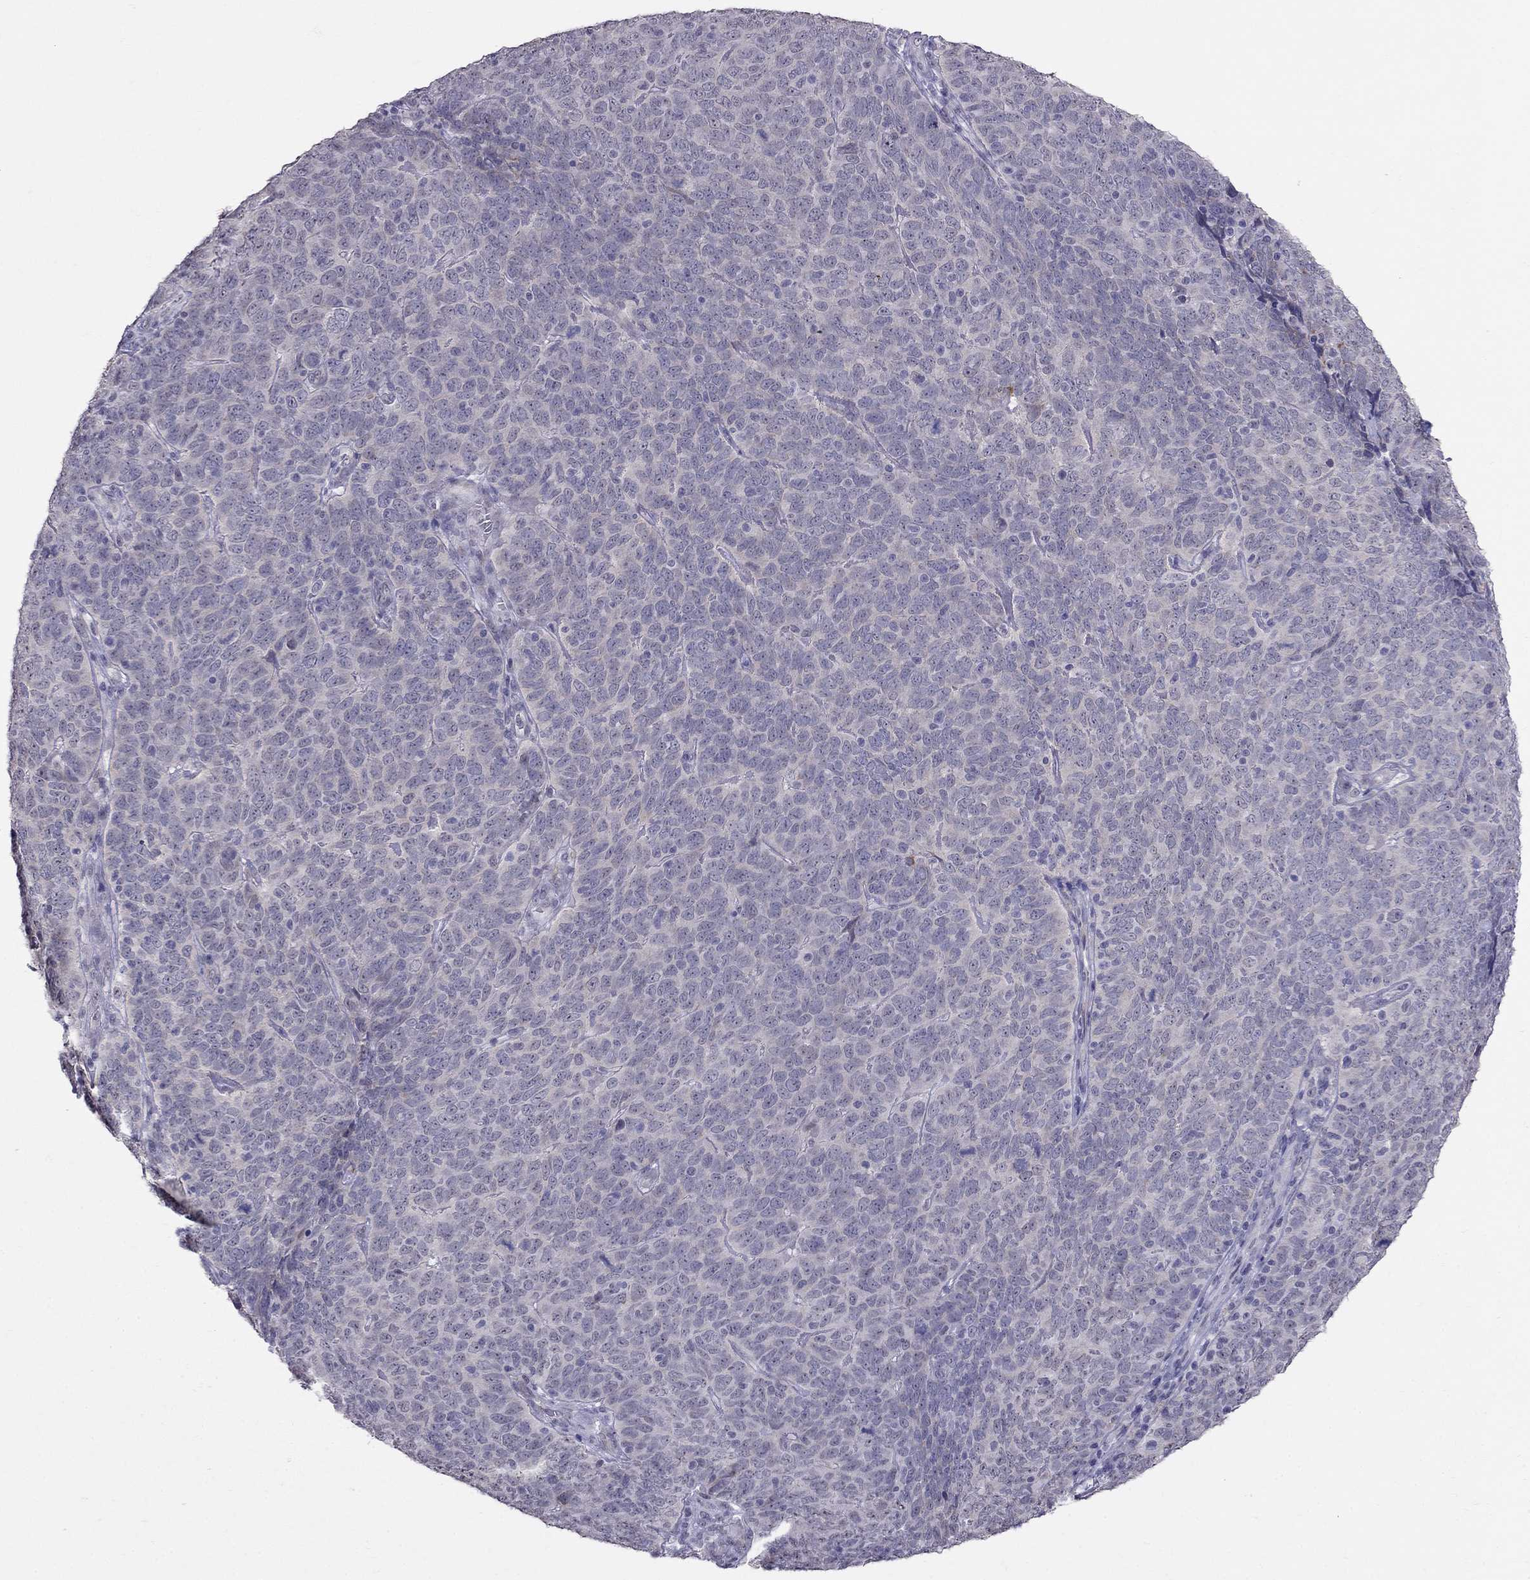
{"staining": {"intensity": "negative", "quantity": "none", "location": "none"}, "tissue": "skin cancer", "cell_type": "Tumor cells", "image_type": "cancer", "snomed": [{"axis": "morphology", "description": "Squamous cell carcinoma, NOS"}, {"axis": "topography", "description": "Skin"}, {"axis": "topography", "description": "Anal"}], "caption": "This histopathology image is of squamous cell carcinoma (skin) stained with immunohistochemistry to label a protein in brown with the nuclei are counter-stained blue. There is no positivity in tumor cells.", "gene": "MYO3B", "patient": {"sex": "female", "age": 51}}